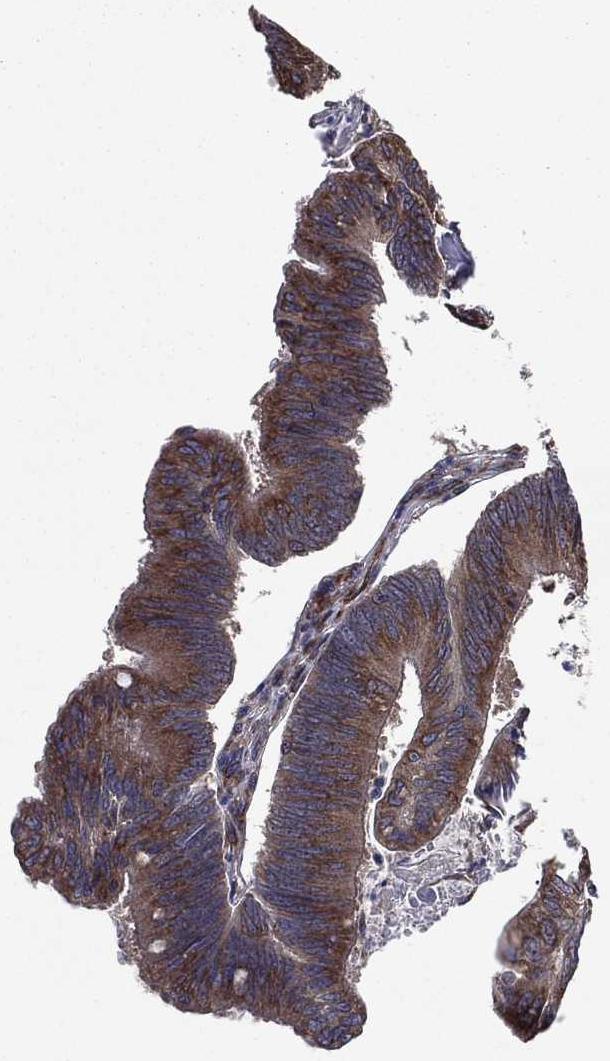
{"staining": {"intensity": "moderate", "quantity": ">75%", "location": "cytoplasmic/membranous"}, "tissue": "colorectal cancer", "cell_type": "Tumor cells", "image_type": "cancer", "snomed": [{"axis": "morphology", "description": "Adenocarcinoma, NOS"}, {"axis": "topography", "description": "Colon"}], "caption": "A histopathology image of colorectal cancer stained for a protein reveals moderate cytoplasmic/membranous brown staining in tumor cells.", "gene": "C2orf76", "patient": {"sex": "female", "age": 70}}